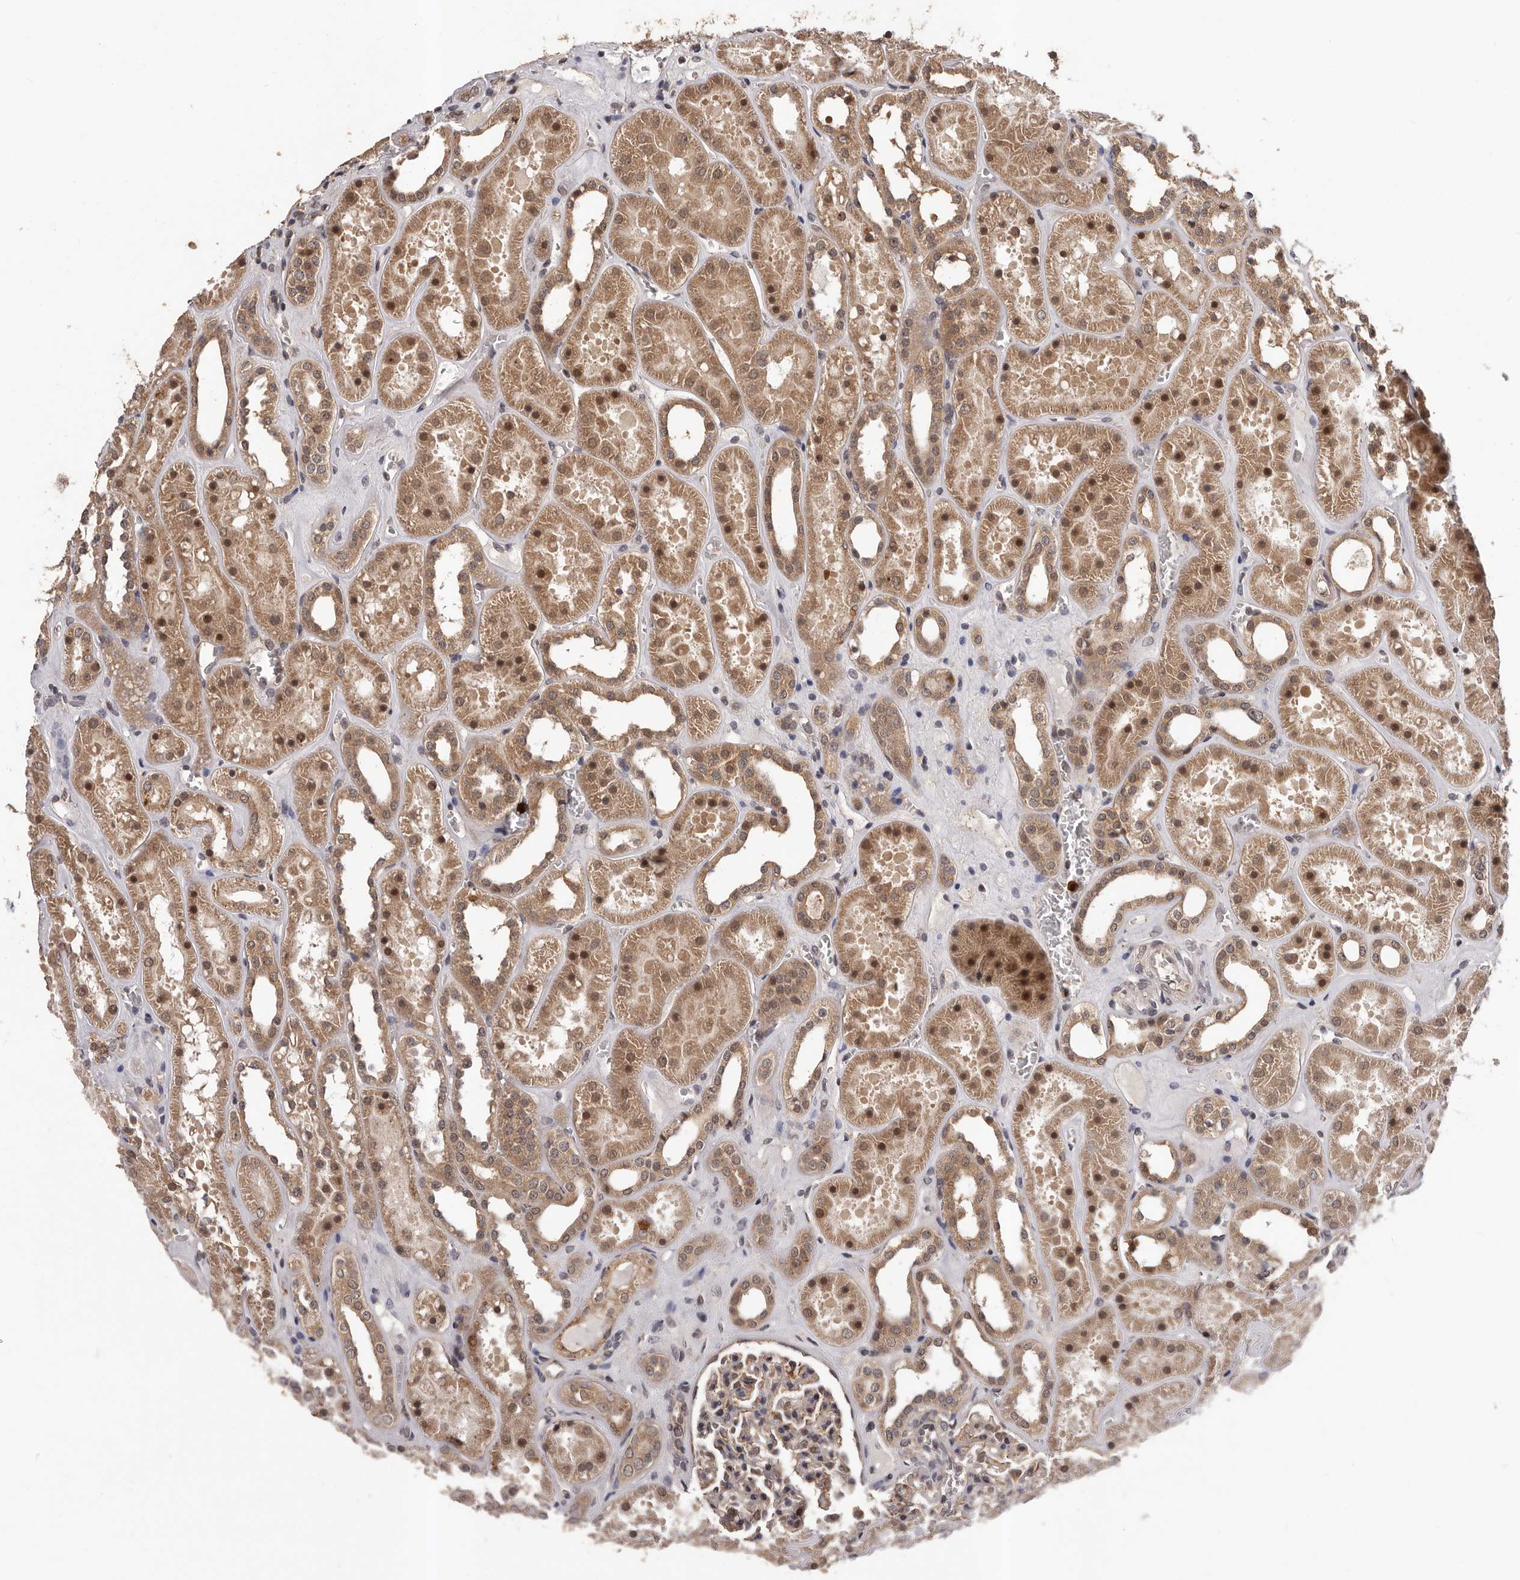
{"staining": {"intensity": "moderate", "quantity": "25%-75%", "location": "cytoplasmic/membranous,nuclear"}, "tissue": "kidney", "cell_type": "Cells in glomeruli", "image_type": "normal", "snomed": [{"axis": "morphology", "description": "Normal tissue, NOS"}, {"axis": "topography", "description": "Kidney"}], "caption": "High-power microscopy captured an IHC micrograph of normal kidney, revealing moderate cytoplasmic/membranous,nuclear expression in about 25%-75% of cells in glomeruli.", "gene": "VPS37A", "patient": {"sex": "female", "age": 41}}